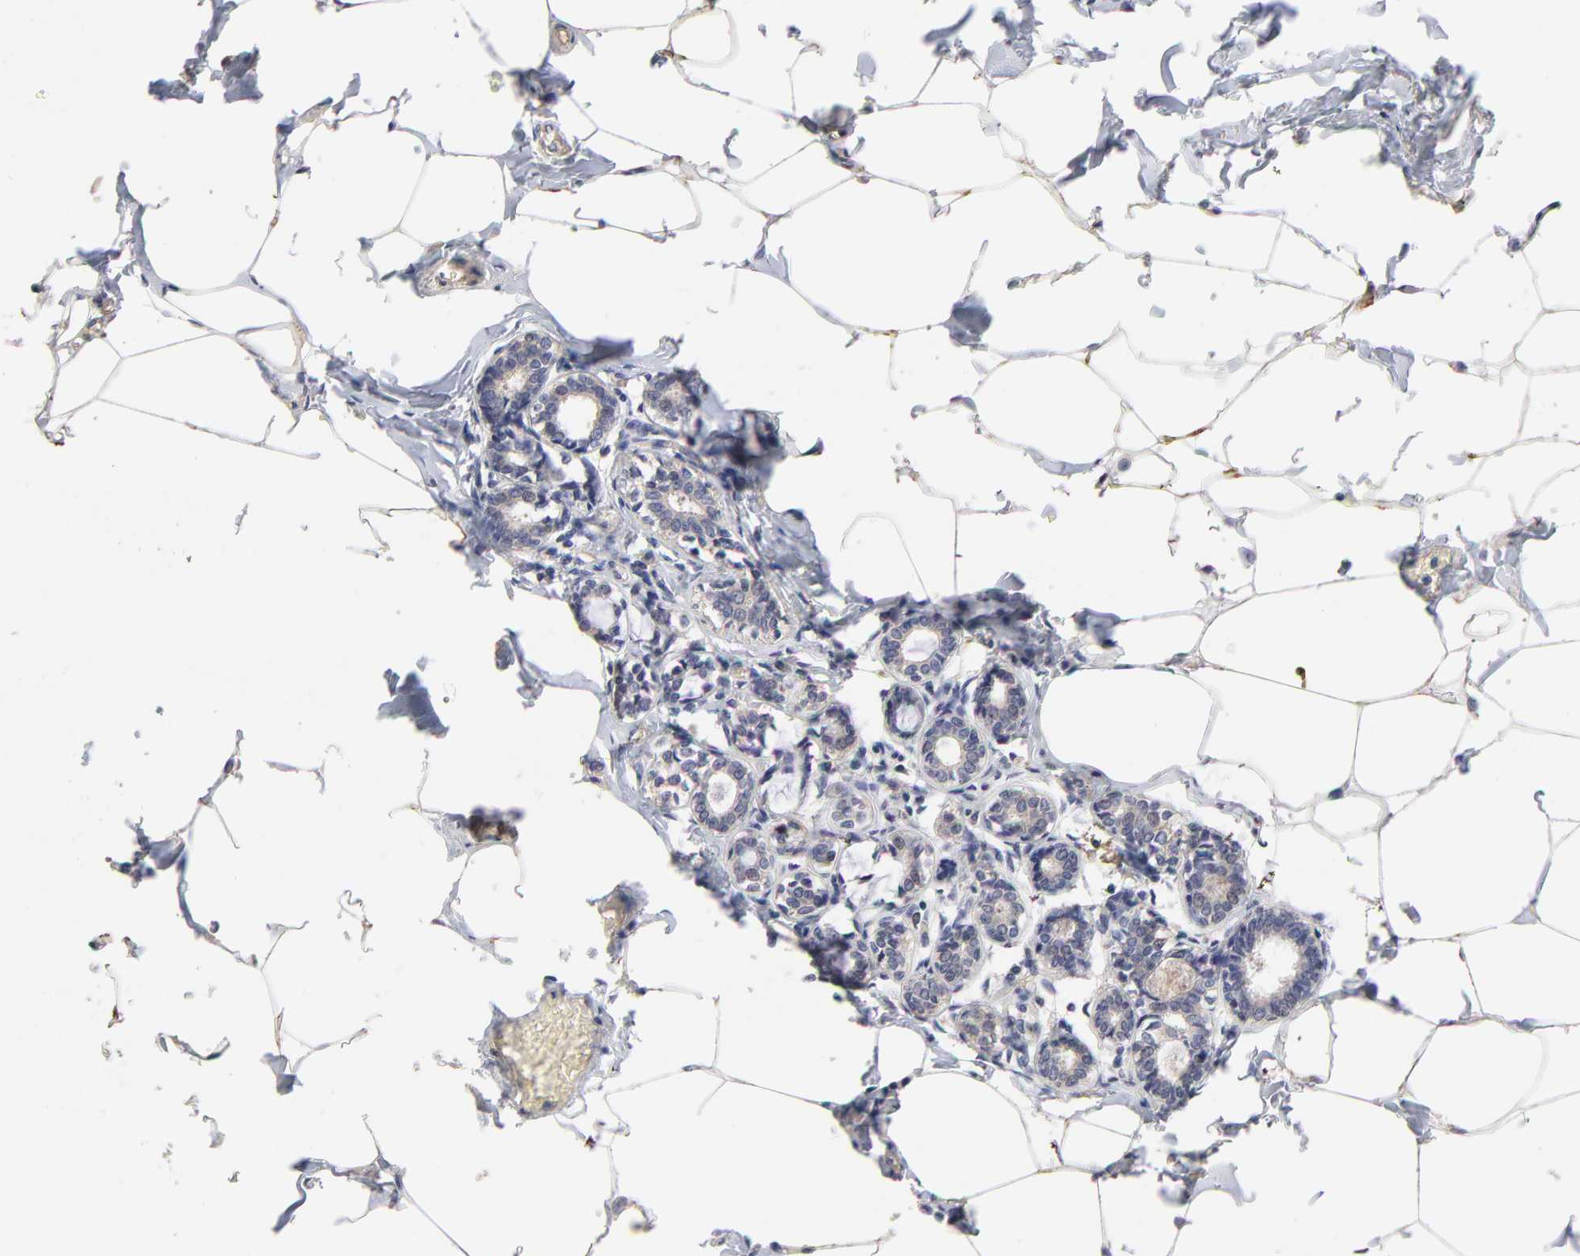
{"staining": {"intensity": "weak", "quantity": "25%-75%", "location": "cytoplasmic/membranous"}, "tissue": "breast cancer", "cell_type": "Tumor cells", "image_type": "cancer", "snomed": [{"axis": "morphology", "description": "Lobular carcinoma"}, {"axis": "topography", "description": "Breast"}], "caption": "A histopathology image of lobular carcinoma (breast) stained for a protein exhibits weak cytoplasmic/membranous brown staining in tumor cells. (brown staining indicates protein expression, while blue staining denotes nuclei).", "gene": "TANGO2", "patient": {"sex": "female", "age": 51}}